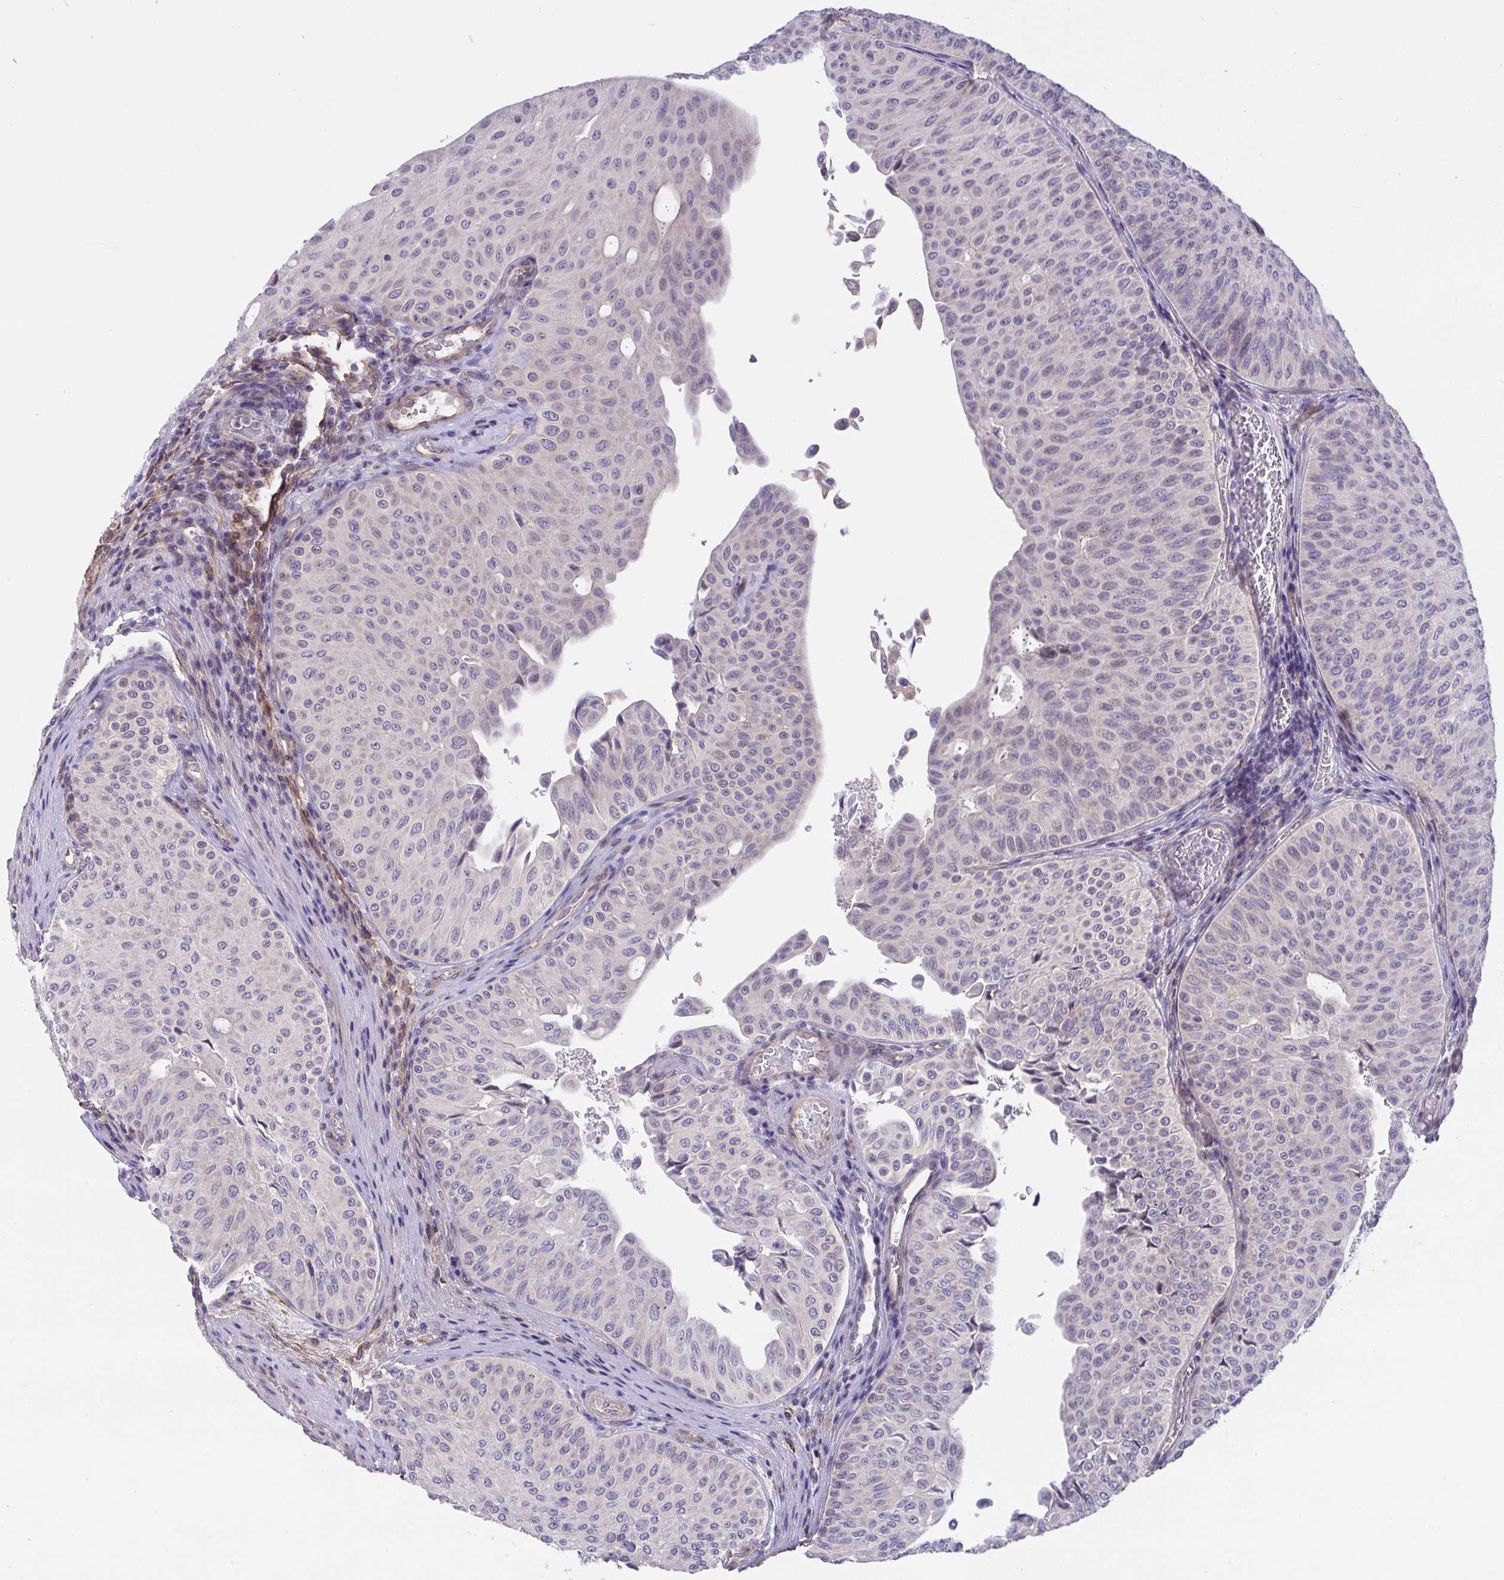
{"staining": {"intensity": "negative", "quantity": "none", "location": "none"}, "tissue": "urothelial cancer", "cell_type": "Tumor cells", "image_type": "cancer", "snomed": [{"axis": "morphology", "description": "Urothelial carcinoma, NOS"}, {"axis": "topography", "description": "Urinary bladder"}], "caption": "The photomicrograph reveals no staining of tumor cells in urothelial cancer.", "gene": "RHOXF1", "patient": {"sex": "male", "age": 59}}